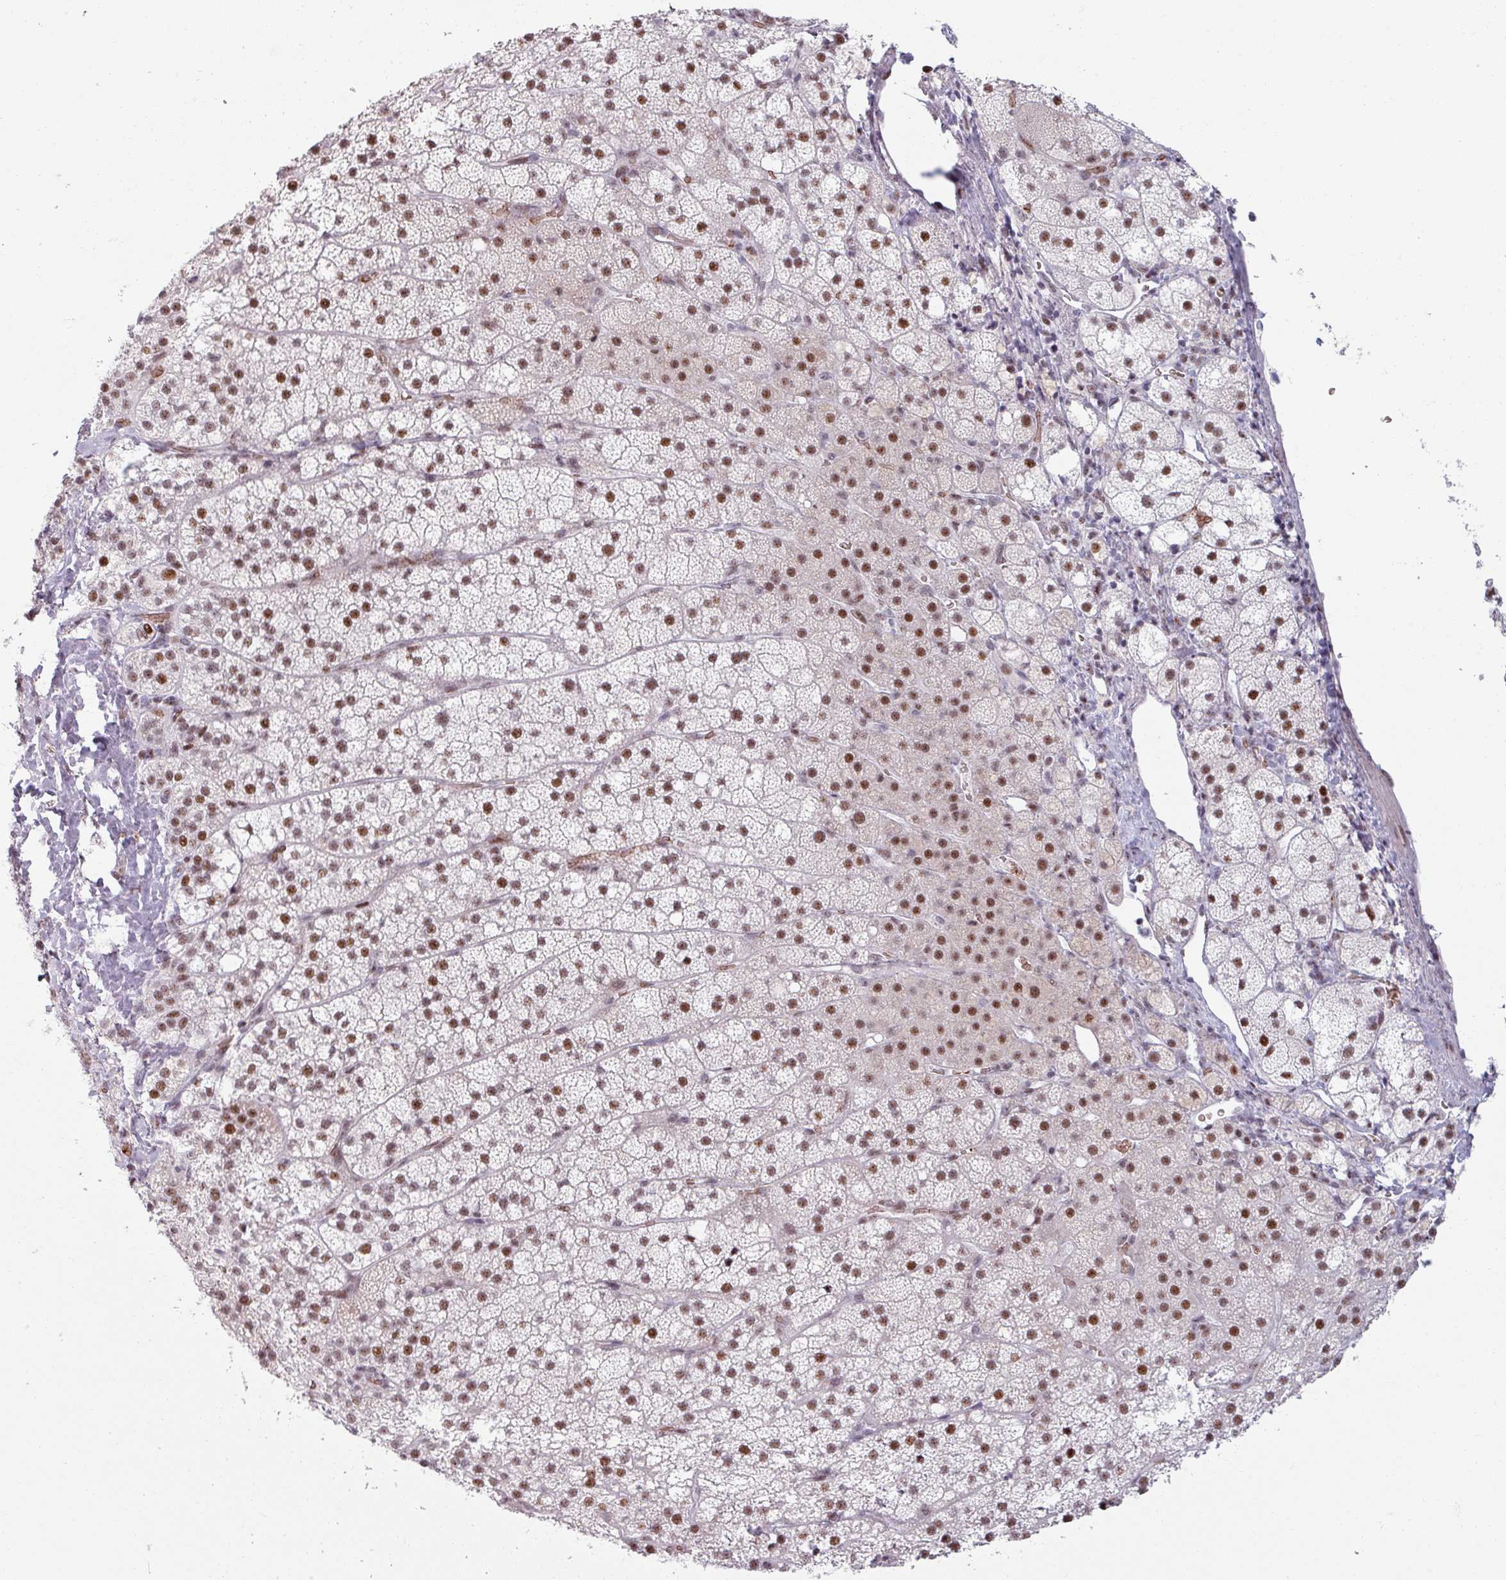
{"staining": {"intensity": "moderate", "quantity": ">75%", "location": "nuclear"}, "tissue": "adrenal gland", "cell_type": "Glandular cells", "image_type": "normal", "snomed": [{"axis": "morphology", "description": "Normal tissue, NOS"}, {"axis": "topography", "description": "Adrenal gland"}], "caption": "Immunohistochemical staining of unremarkable human adrenal gland reveals >75% levels of moderate nuclear protein staining in about >75% of glandular cells.", "gene": "NCOR1", "patient": {"sex": "male", "age": 53}}